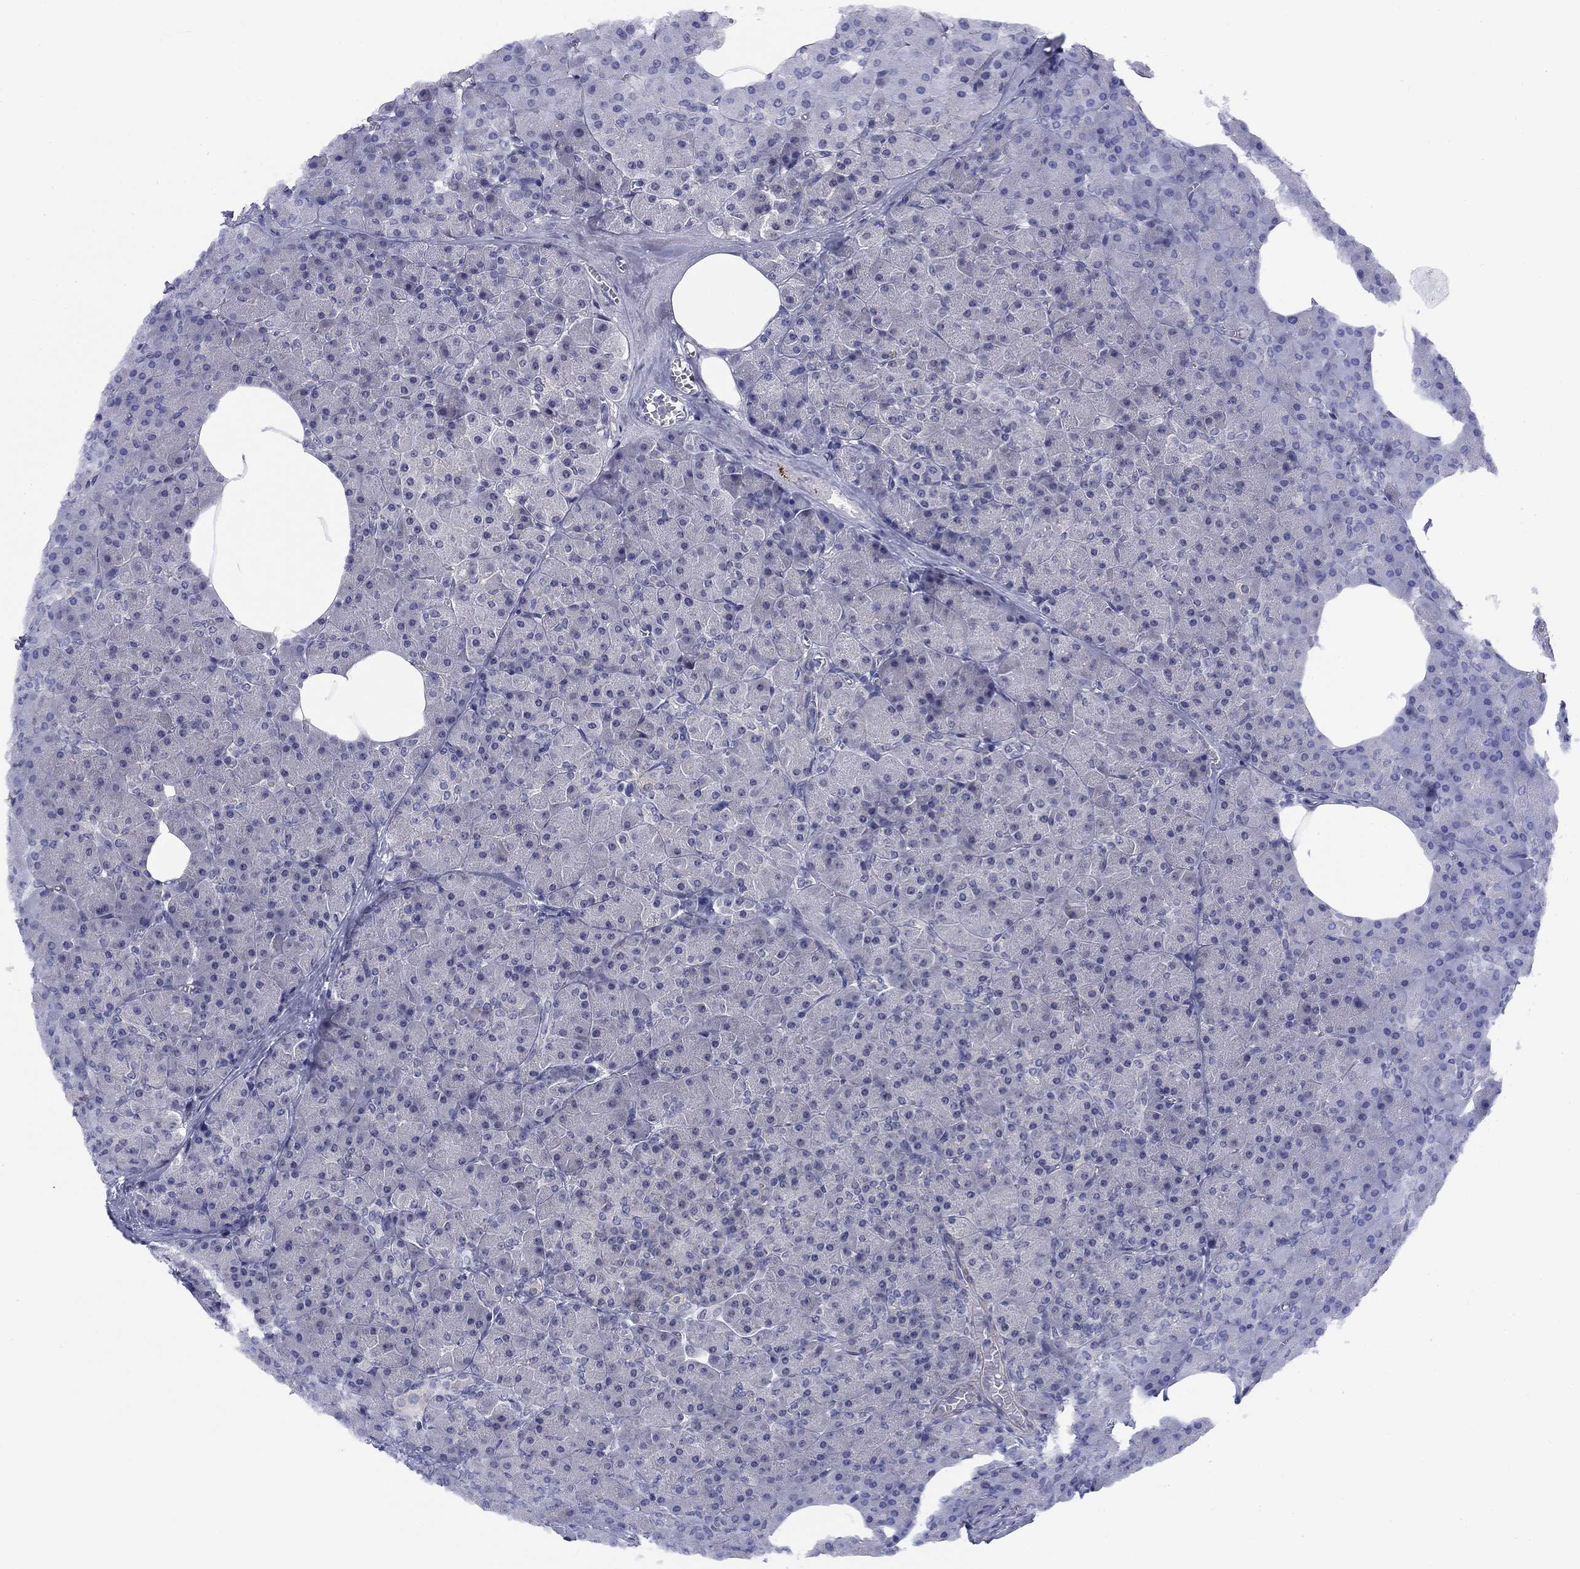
{"staining": {"intensity": "negative", "quantity": "none", "location": "none"}, "tissue": "pancreas", "cell_type": "Exocrine glandular cells", "image_type": "normal", "snomed": [{"axis": "morphology", "description": "Normal tissue, NOS"}, {"axis": "topography", "description": "Pancreas"}], "caption": "Immunohistochemistry of benign pancreas shows no positivity in exocrine glandular cells. (Stains: DAB (3,3'-diaminobenzidine) immunohistochemistry with hematoxylin counter stain, Microscopy: brightfield microscopy at high magnification).", "gene": "TIGD4", "patient": {"sex": "female", "age": 45}}